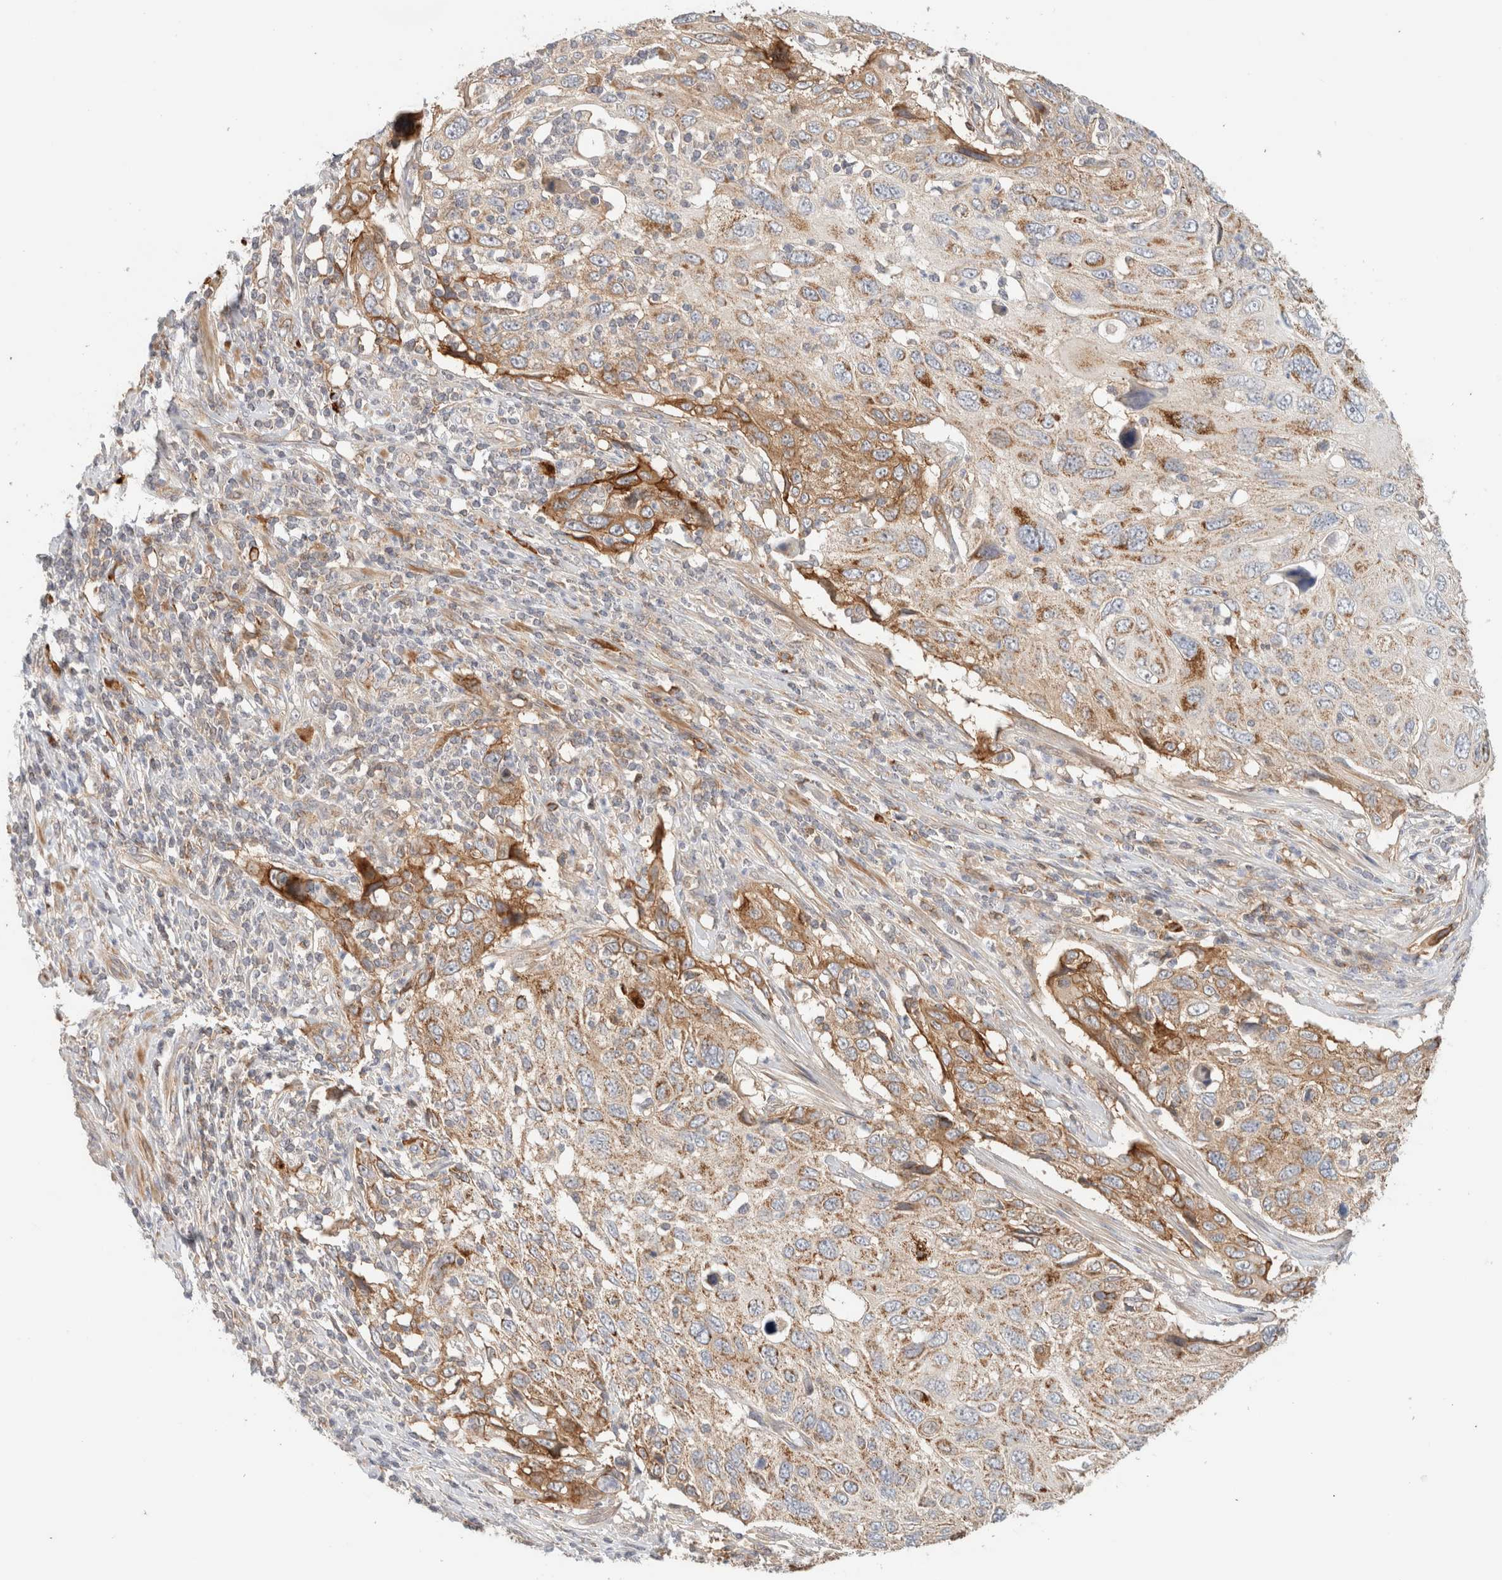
{"staining": {"intensity": "strong", "quantity": "<25%", "location": "cytoplasmic/membranous"}, "tissue": "cervical cancer", "cell_type": "Tumor cells", "image_type": "cancer", "snomed": [{"axis": "morphology", "description": "Squamous cell carcinoma, NOS"}, {"axis": "topography", "description": "Cervix"}], "caption": "This photomicrograph demonstrates immunohistochemistry (IHC) staining of squamous cell carcinoma (cervical), with medium strong cytoplasmic/membranous staining in approximately <25% of tumor cells.", "gene": "MRM3", "patient": {"sex": "female", "age": 70}}